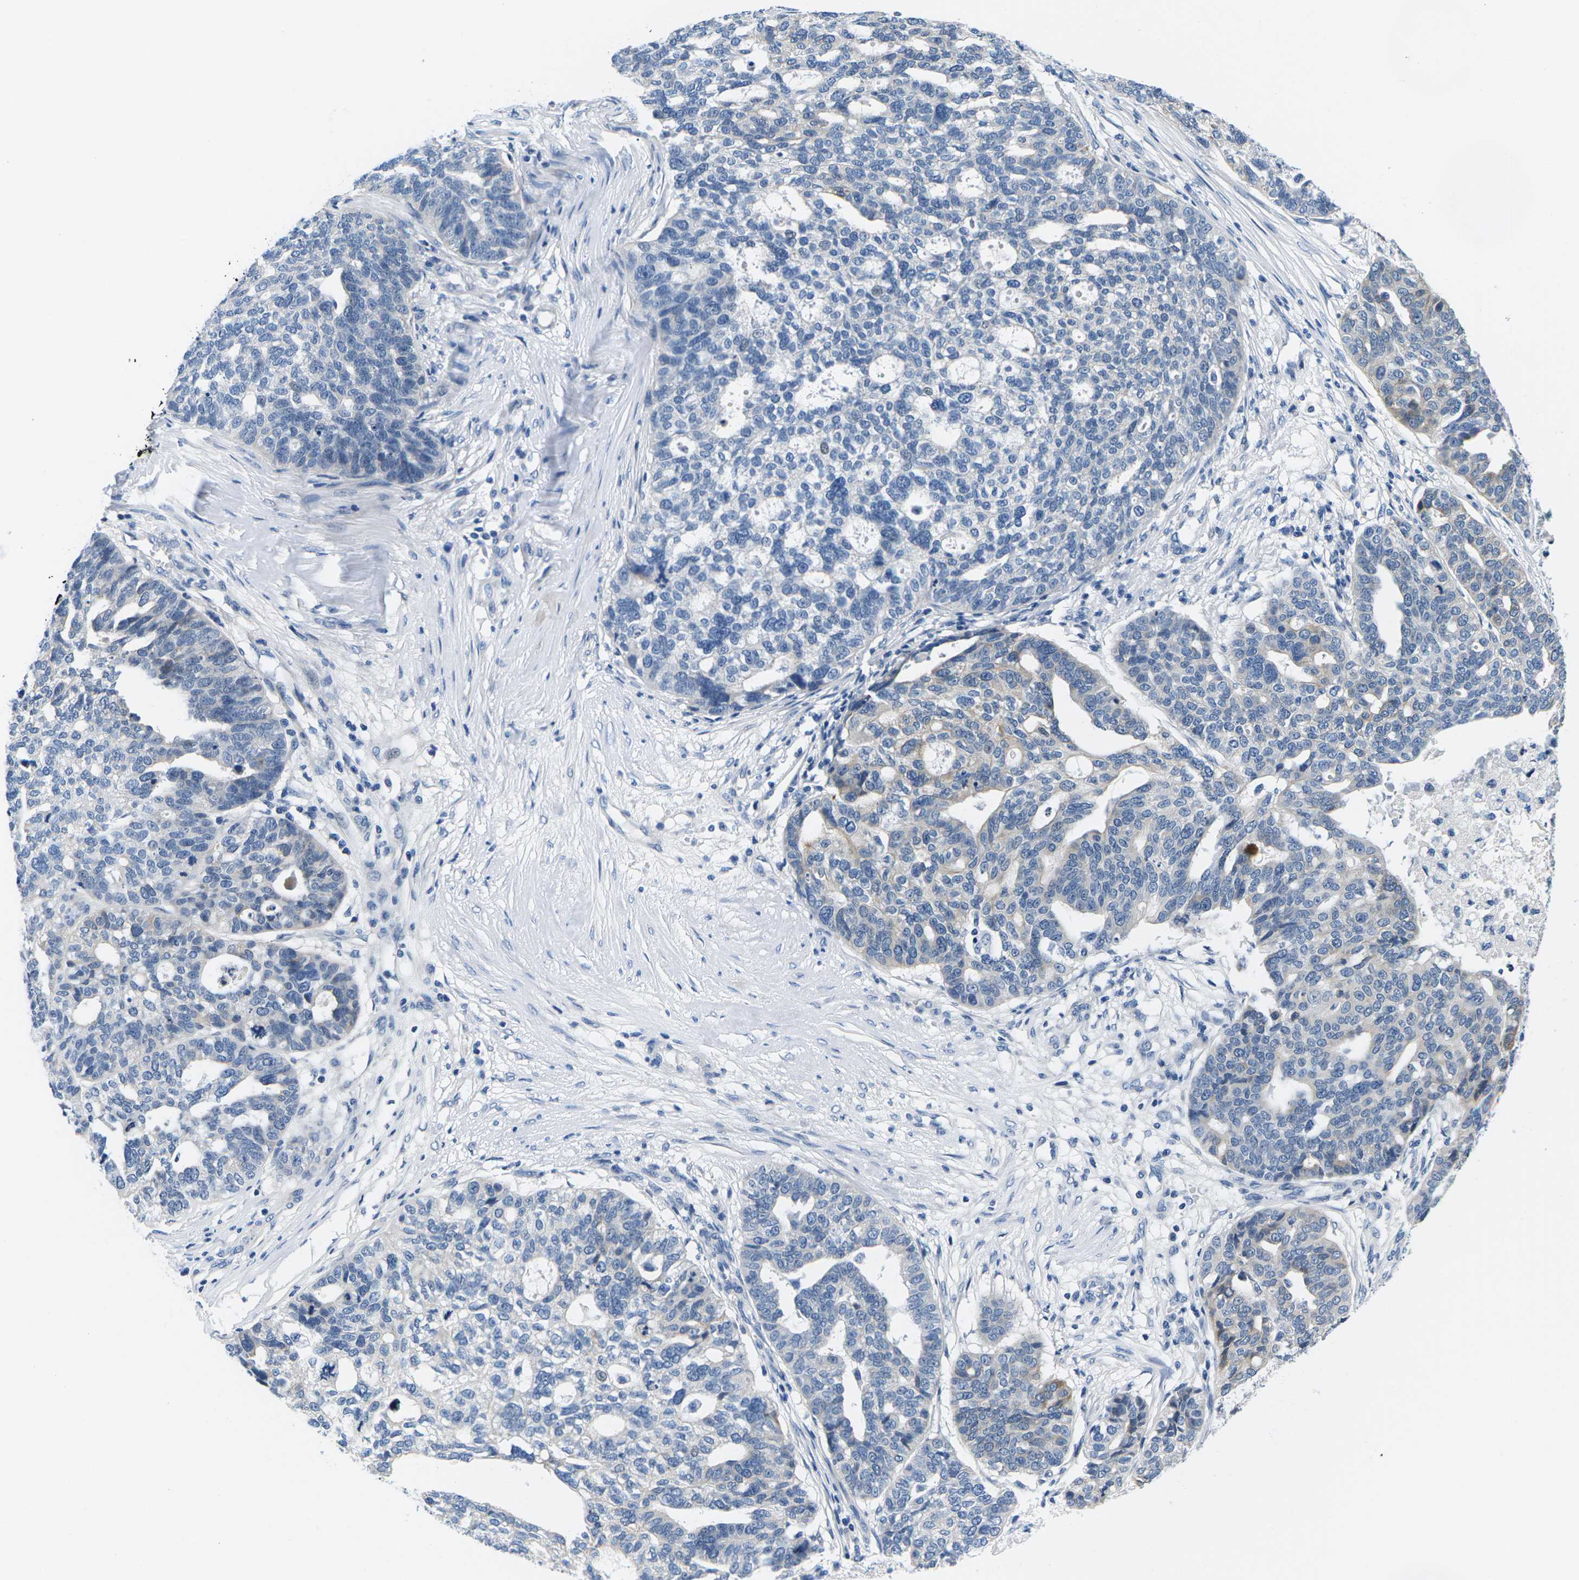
{"staining": {"intensity": "negative", "quantity": "none", "location": "none"}, "tissue": "ovarian cancer", "cell_type": "Tumor cells", "image_type": "cancer", "snomed": [{"axis": "morphology", "description": "Cystadenocarcinoma, serous, NOS"}, {"axis": "topography", "description": "Ovary"}], "caption": "High magnification brightfield microscopy of ovarian cancer stained with DAB (brown) and counterstained with hematoxylin (blue): tumor cells show no significant positivity.", "gene": "TSPAN2", "patient": {"sex": "female", "age": 59}}